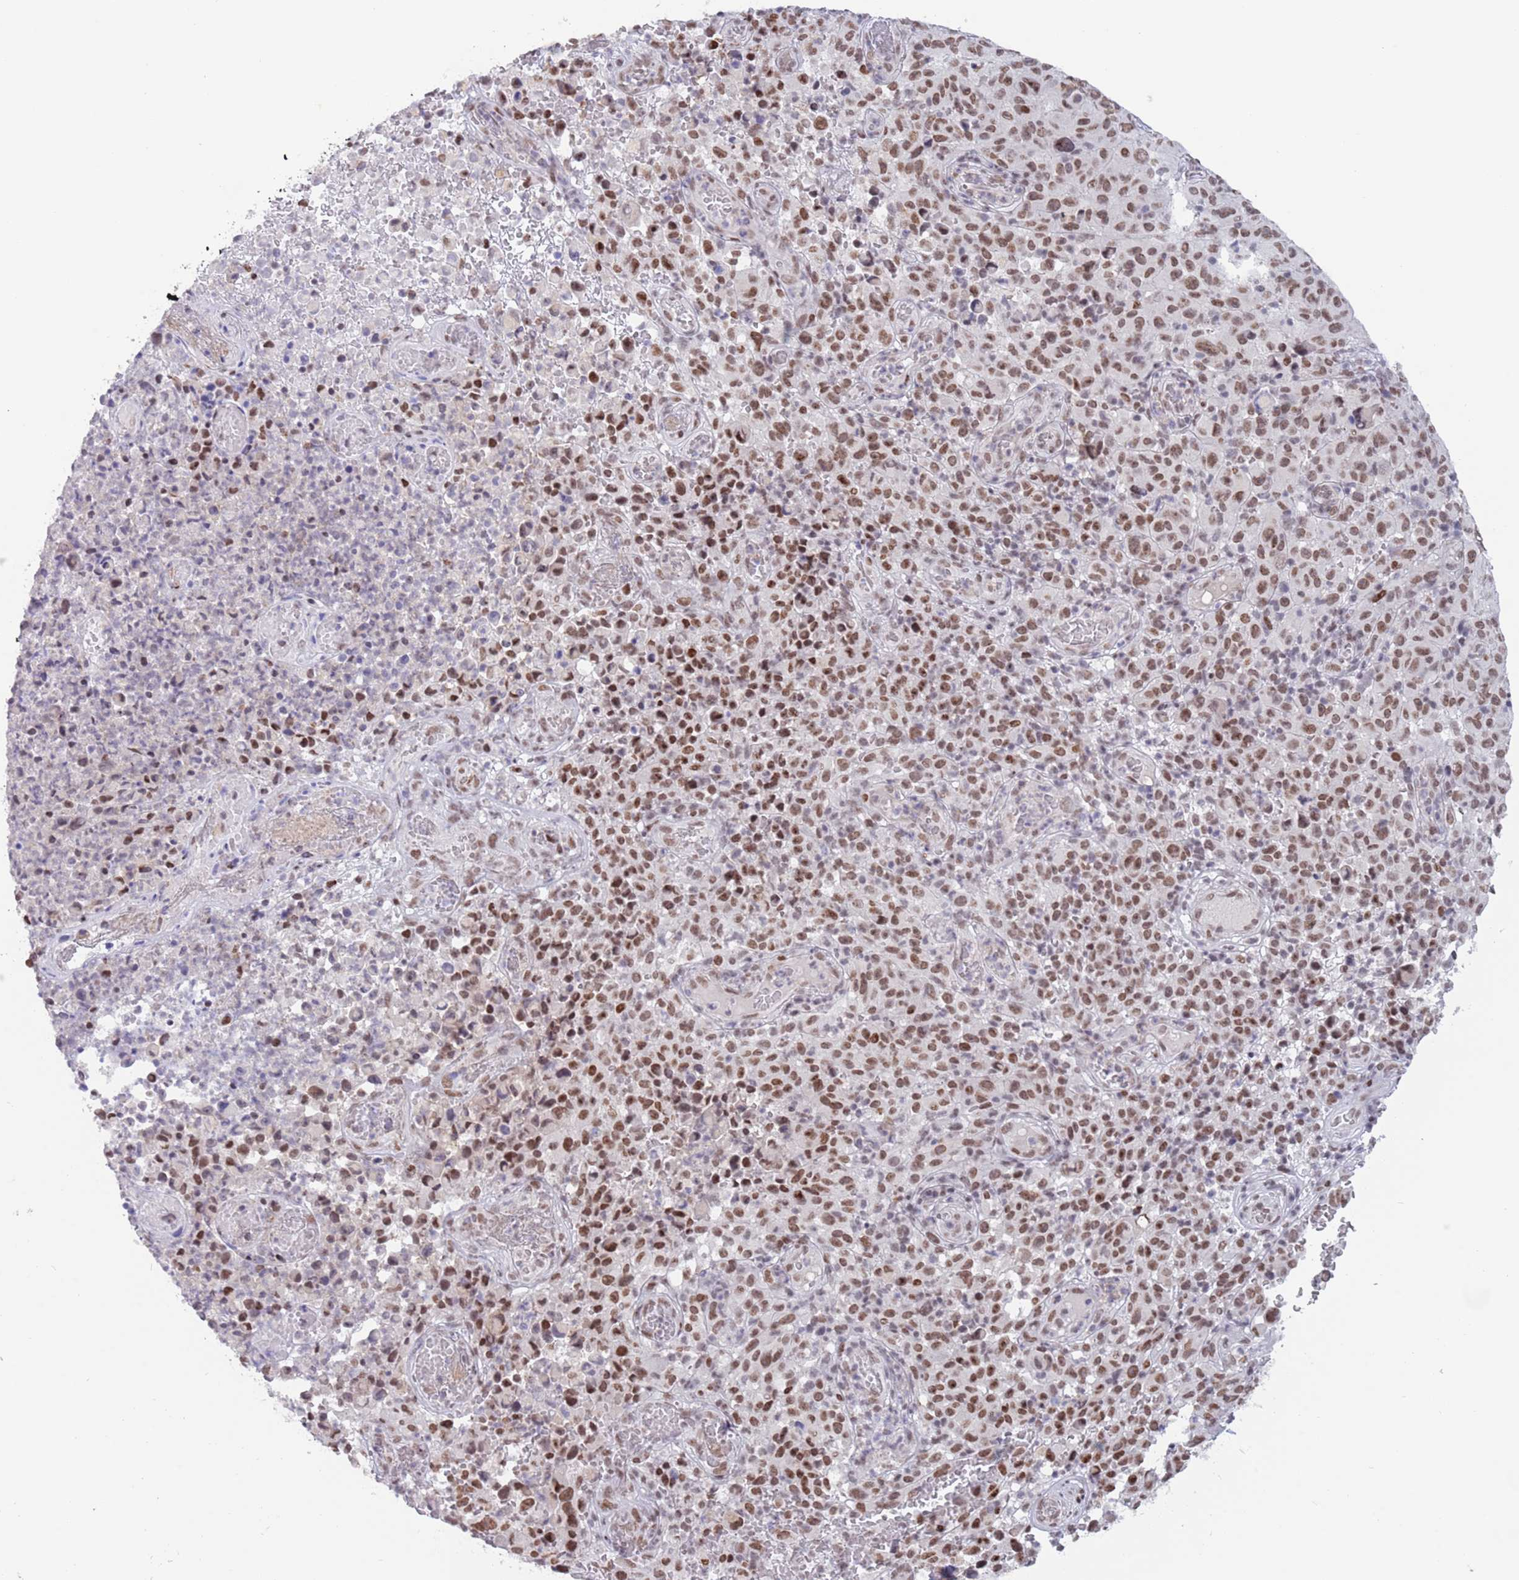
{"staining": {"intensity": "moderate", "quantity": ">75%", "location": "nuclear"}, "tissue": "melanoma", "cell_type": "Tumor cells", "image_type": "cancer", "snomed": [{"axis": "morphology", "description": "Malignant melanoma, NOS"}, {"axis": "topography", "description": "Skin"}], "caption": "Immunohistochemistry (IHC) photomicrograph of melanoma stained for a protein (brown), which displays medium levels of moderate nuclear positivity in approximately >75% of tumor cells.", "gene": "ZNF382", "patient": {"sex": "female", "age": 82}}